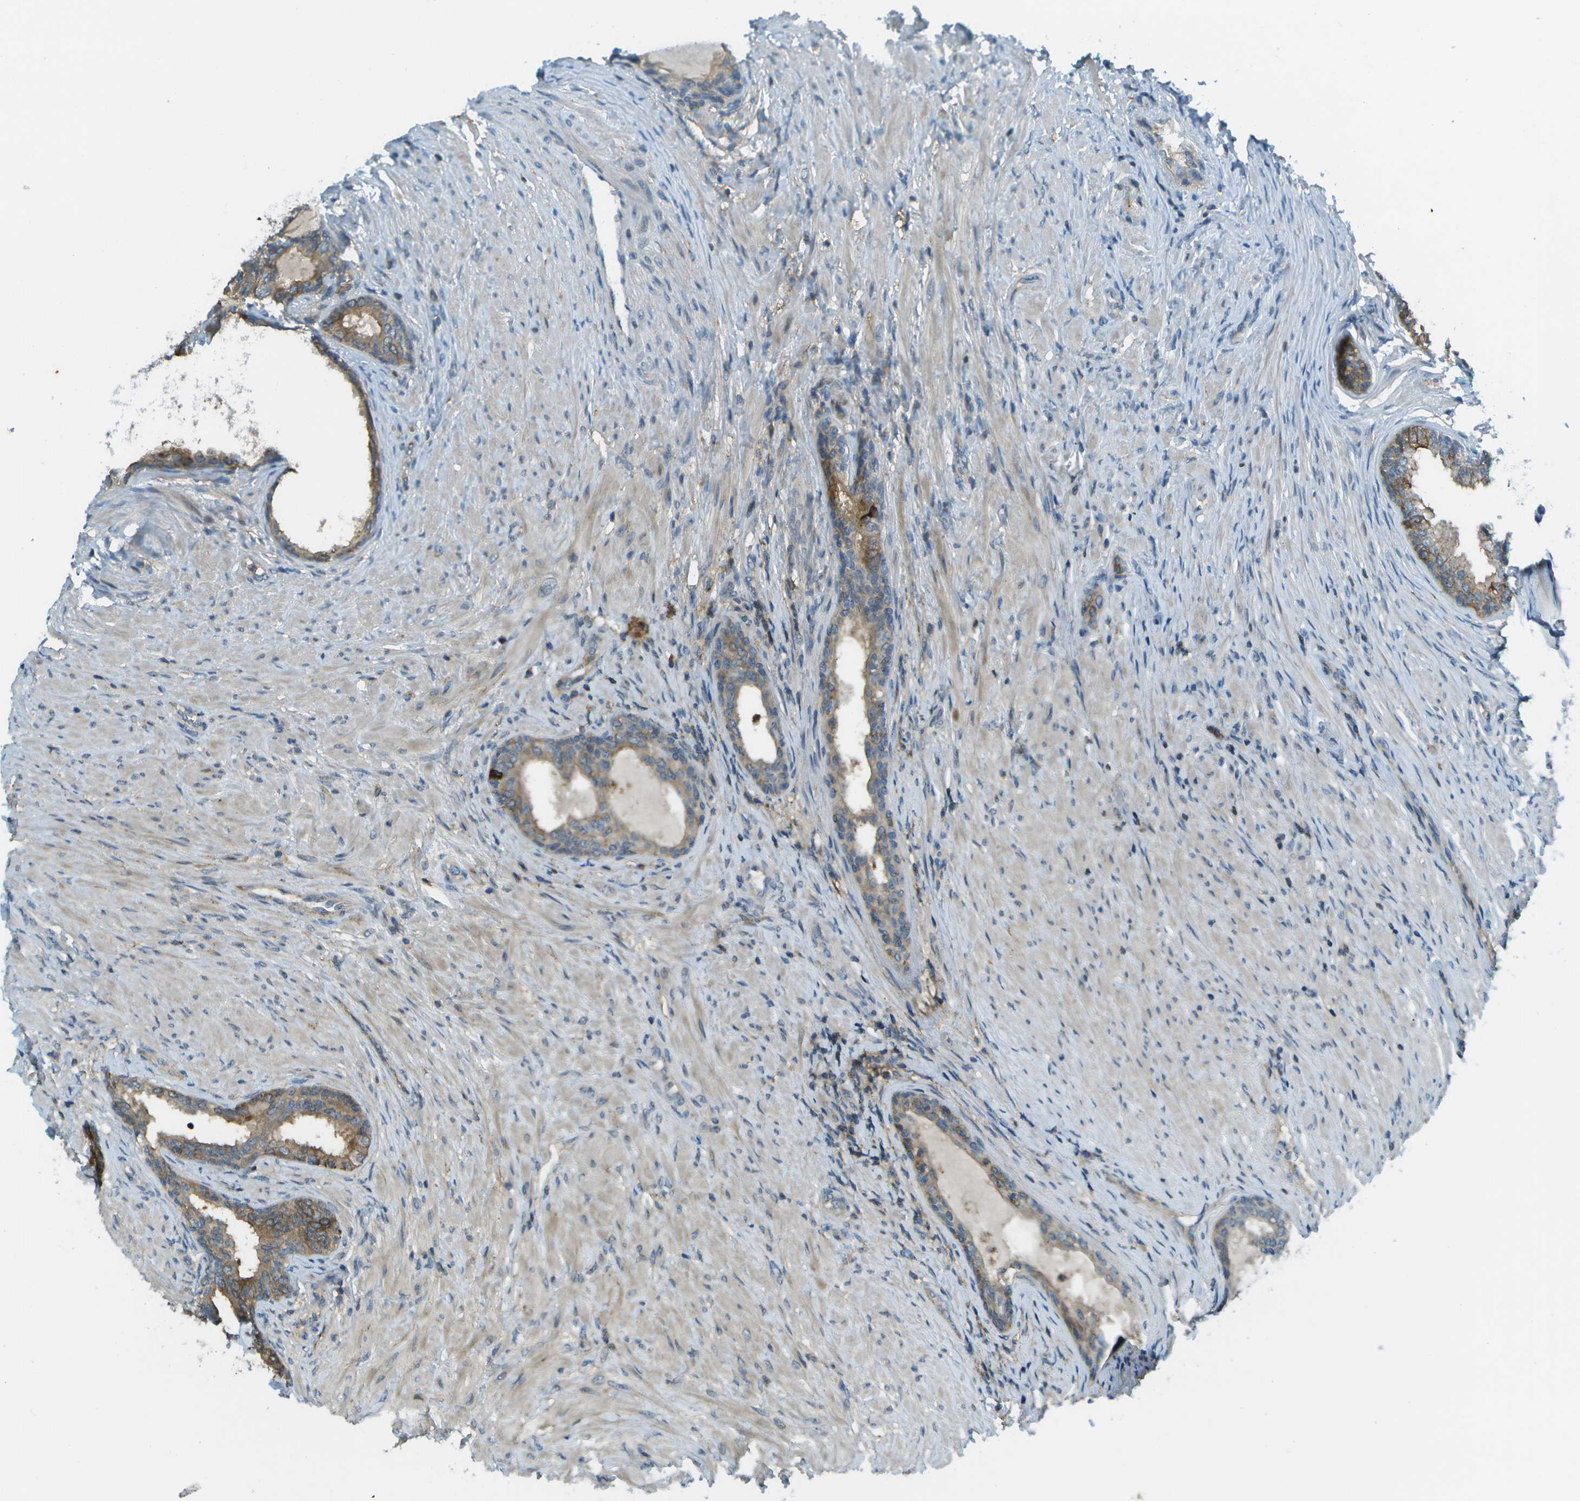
{"staining": {"intensity": "moderate", "quantity": ">75%", "location": "cytoplasmic/membranous"}, "tissue": "prostate", "cell_type": "Glandular cells", "image_type": "normal", "snomed": [{"axis": "morphology", "description": "Normal tissue, NOS"}, {"axis": "topography", "description": "Prostate"}], "caption": "DAB (3,3'-diaminobenzidine) immunohistochemical staining of unremarkable prostate demonstrates moderate cytoplasmic/membranous protein positivity in about >75% of glandular cells.", "gene": "LRRC66", "patient": {"sex": "male", "age": 76}}